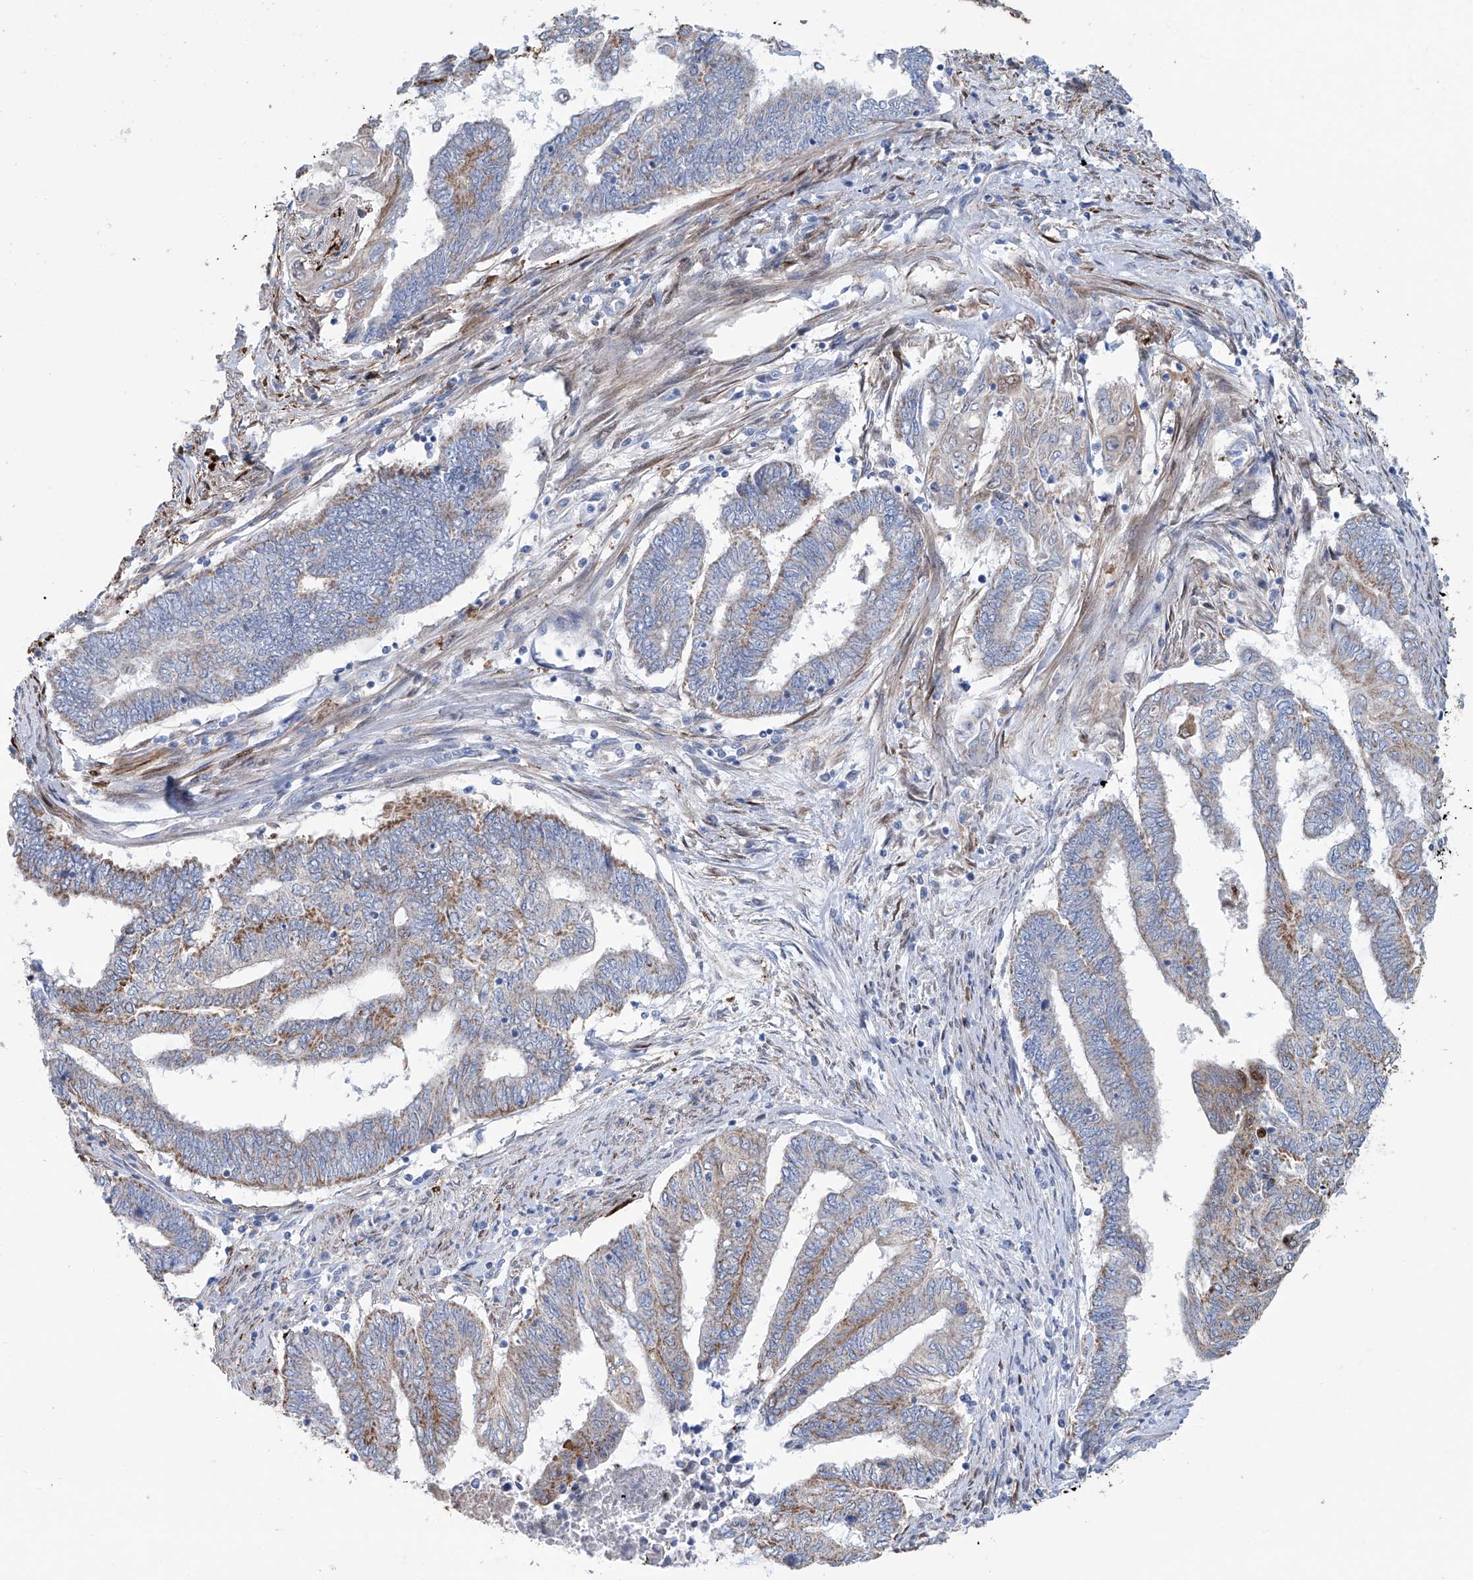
{"staining": {"intensity": "moderate", "quantity": "25%-75%", "location": "cytoplasmic/membranous"}, "tissue": "endometrial cancer", "cell_type": "Tumor cells", "image_type": "cancer", "snomed": [{"axis": "morphology", "description": "Adenocarcinoma, NOS"}, {"axis": "topography", "description": "Uterus"}, {"axis": "topography", "description": "Endometrium"}], "caption": "Endometrial cancer was stained to show a protein in brown. There is medium levels of moderate cytoplasmic/membranous positivity in approximately 25%-75% of tumor cells.", "gene": "ALDH6A1", "patient": {"sex": "female", "age": 70}}